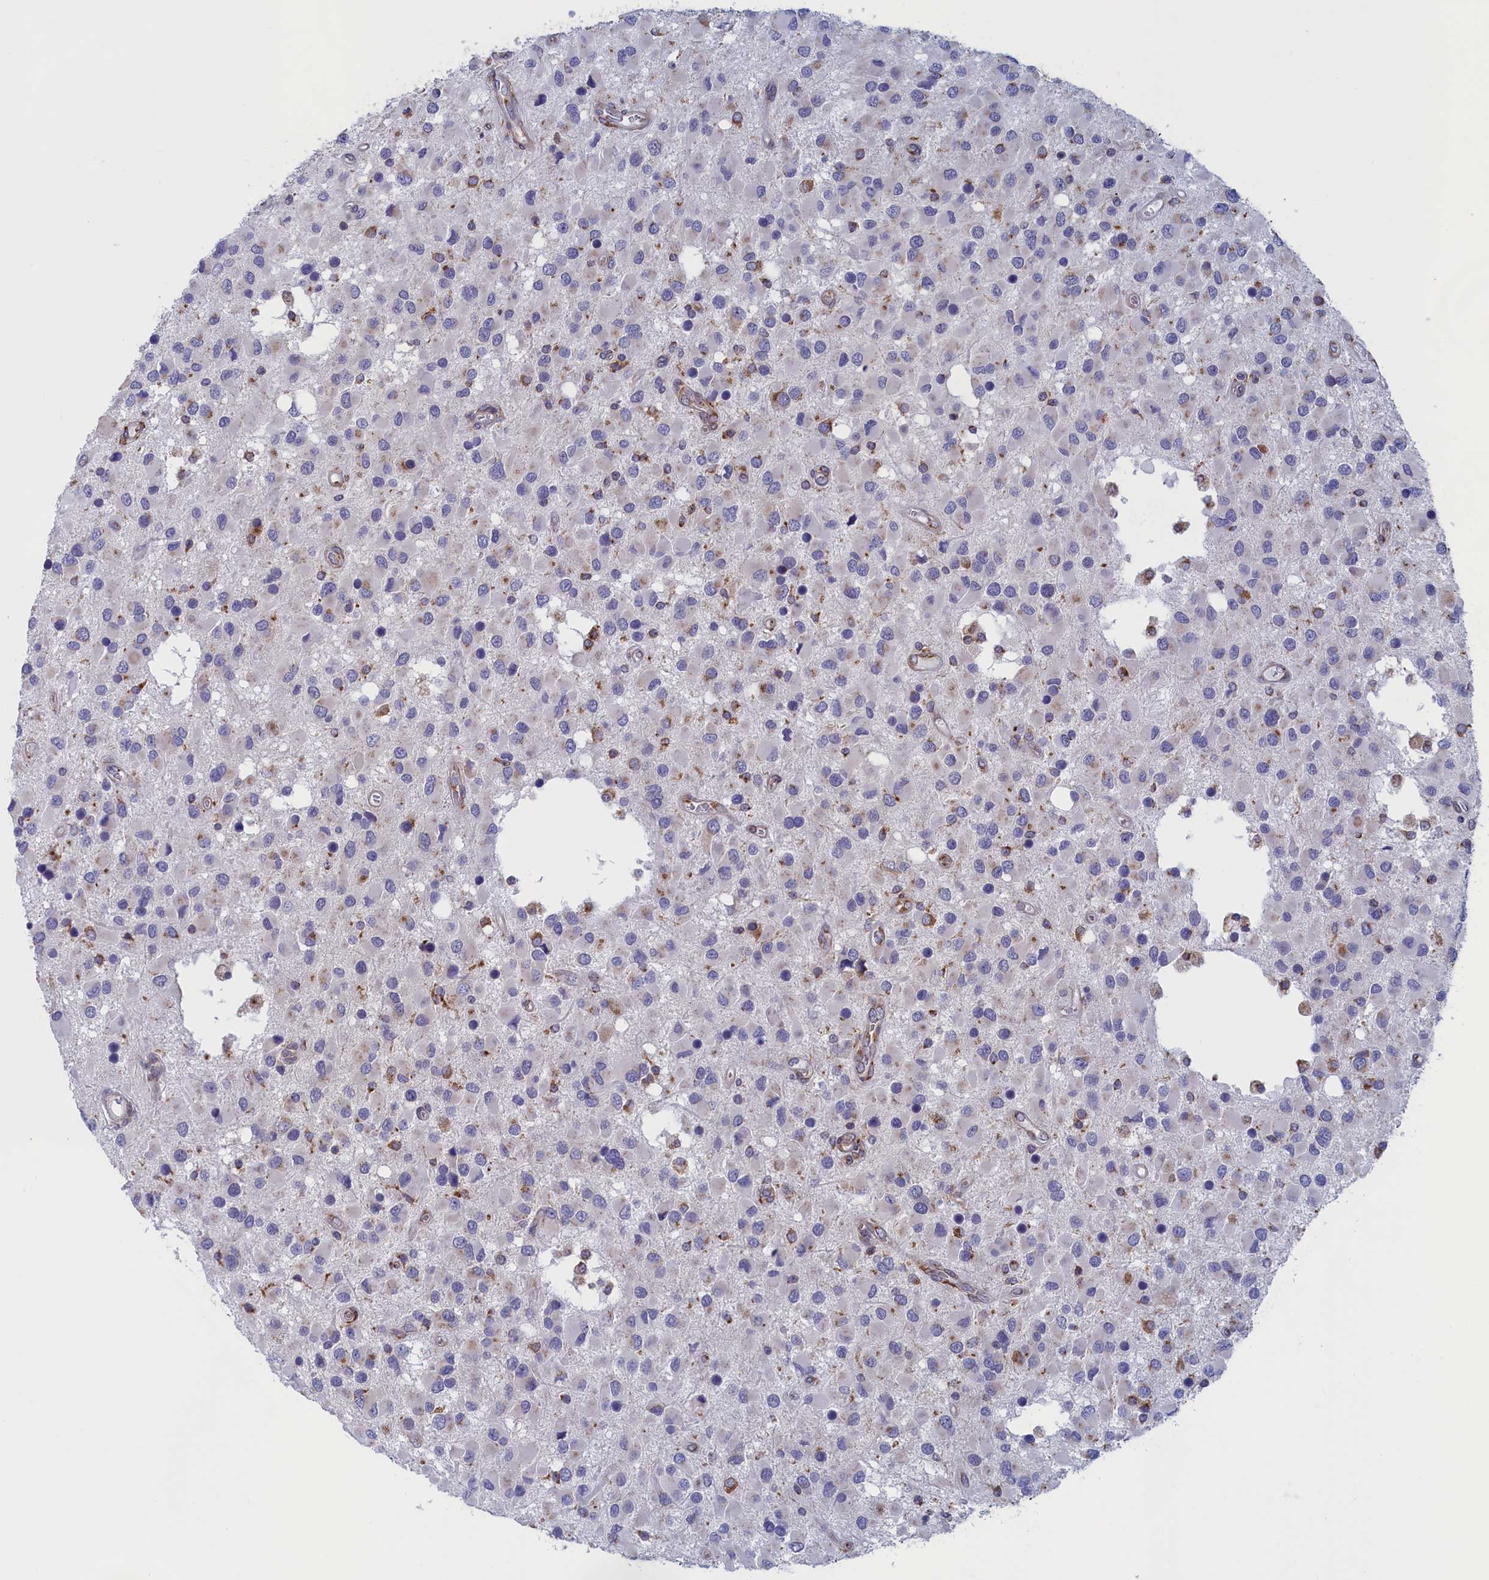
{"staining": {"intensity": "moderate", "quantity": "<25%", "location": "cytoplasmic/membranous"}, "tissue": "glioma", "cell_type": "Tumor cells", "image_type": "cancer", "snomed": [{"axis": "morphology", "description": "Glioma, malignant, High grade"}, {"axis": "topography", "description": "Brain"}], "caption": "The photomicrograph reveals immunohistochemical staining of glioma. There is moderate cytoplasmic/membranous staining is seen in approximately <25% of tumor cells.", "gene": "CCDC68", "patient": {"sex": "male", "age": 53}}